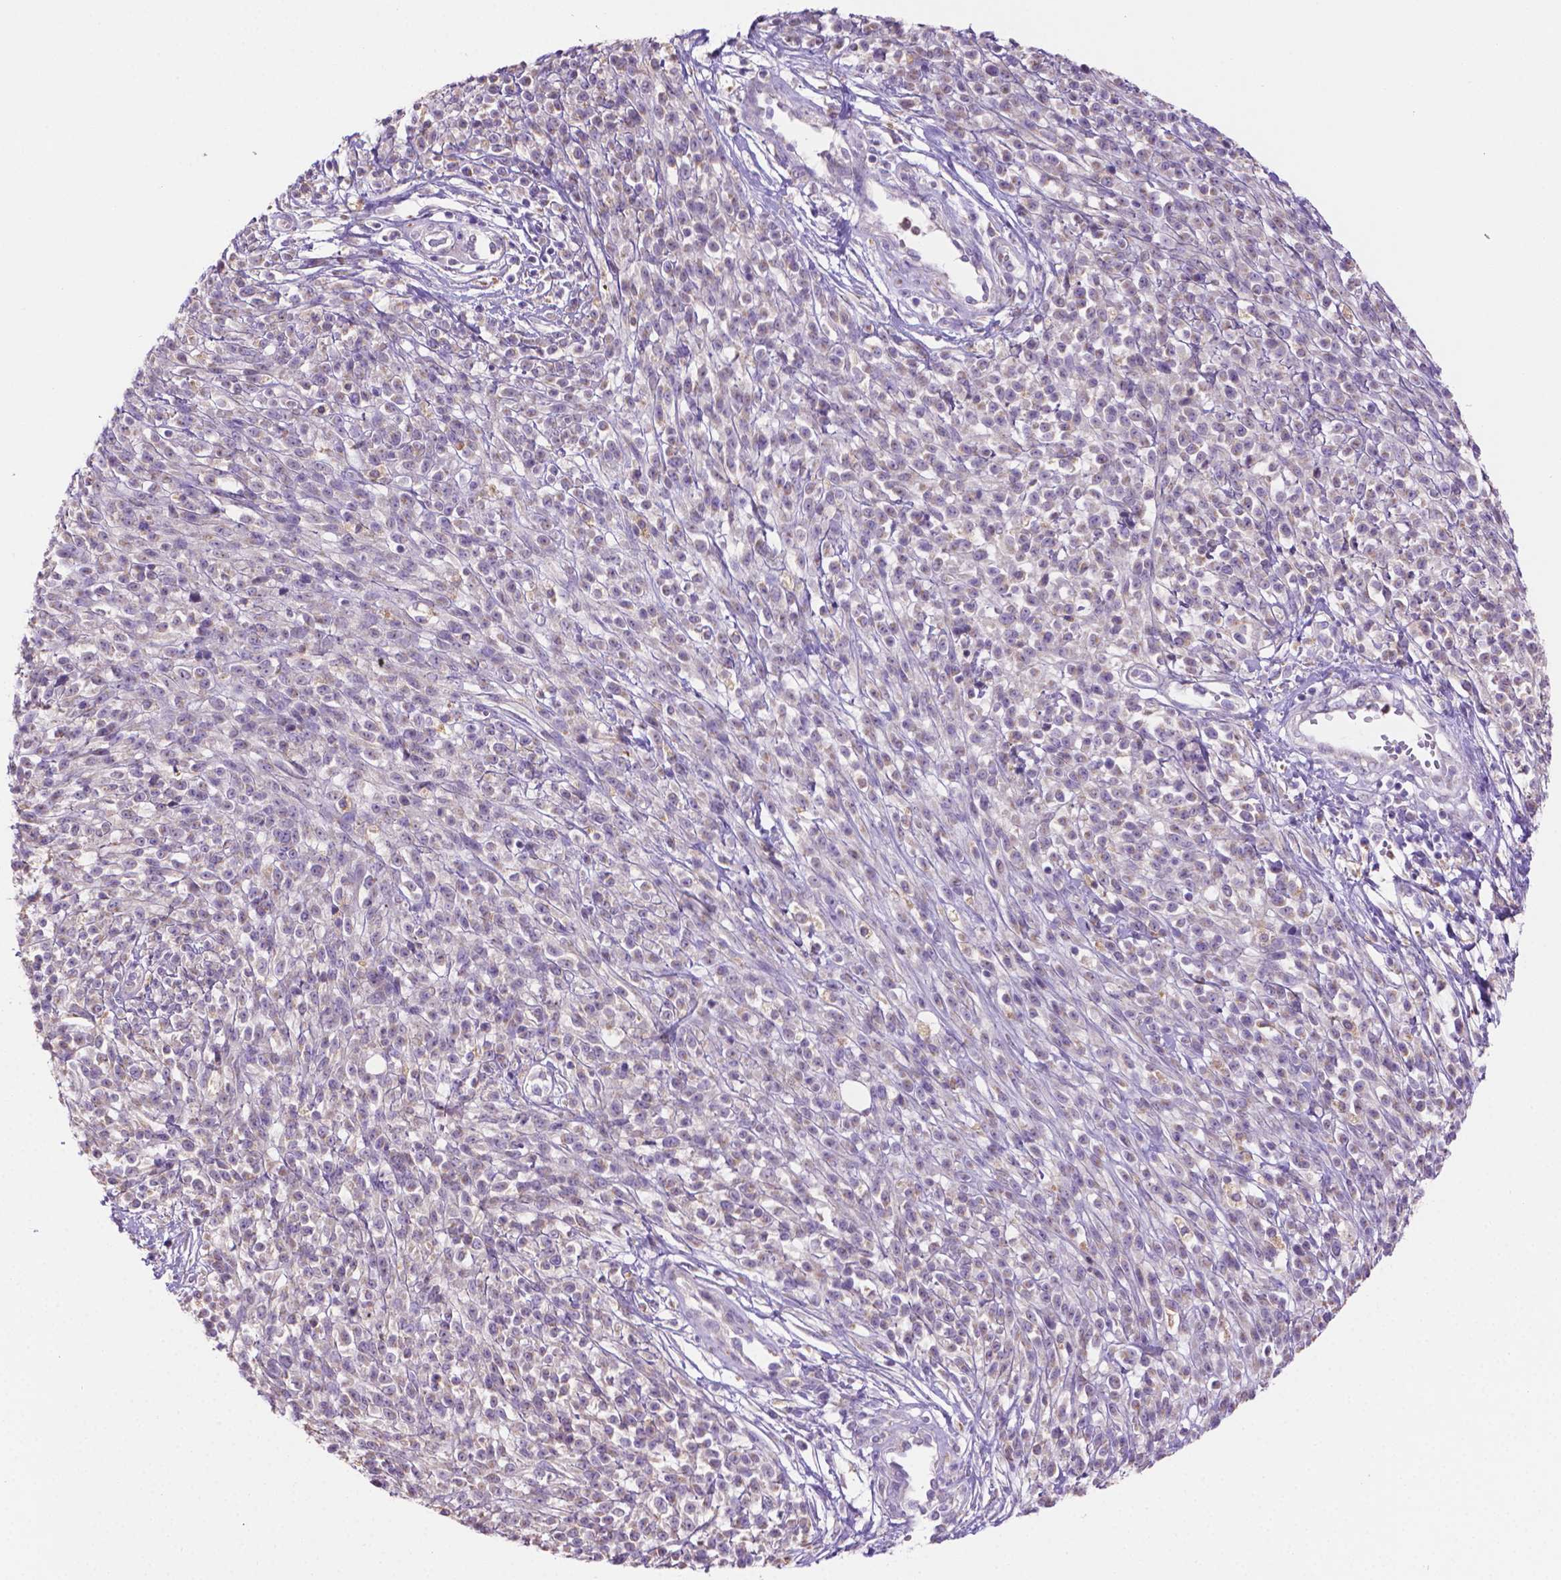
{"staining": {"intensity": "negative", "quantity": "none", "location": "none"}, "tissue": "melanoma", "cell_type": "Tumor cells", "image_type": "cancer", "snomed": [{"axis": "morphology", "description": "Malignant melanoma, NOS"}, {"axis": "topography", "description": "Skin"}, {"axis": "topography", "description": "Skin of trunk"}], "caption": "Histopathology image shows no protein expression in tumor cells of melanoma tissue. (Brightfield microscopy of DAB (3,3'-diaminobenzidine) immunohistochemistry (IHC) at high magnification).", "gene": "CDH7", "patient": {"sex": "male", "age": 74}}